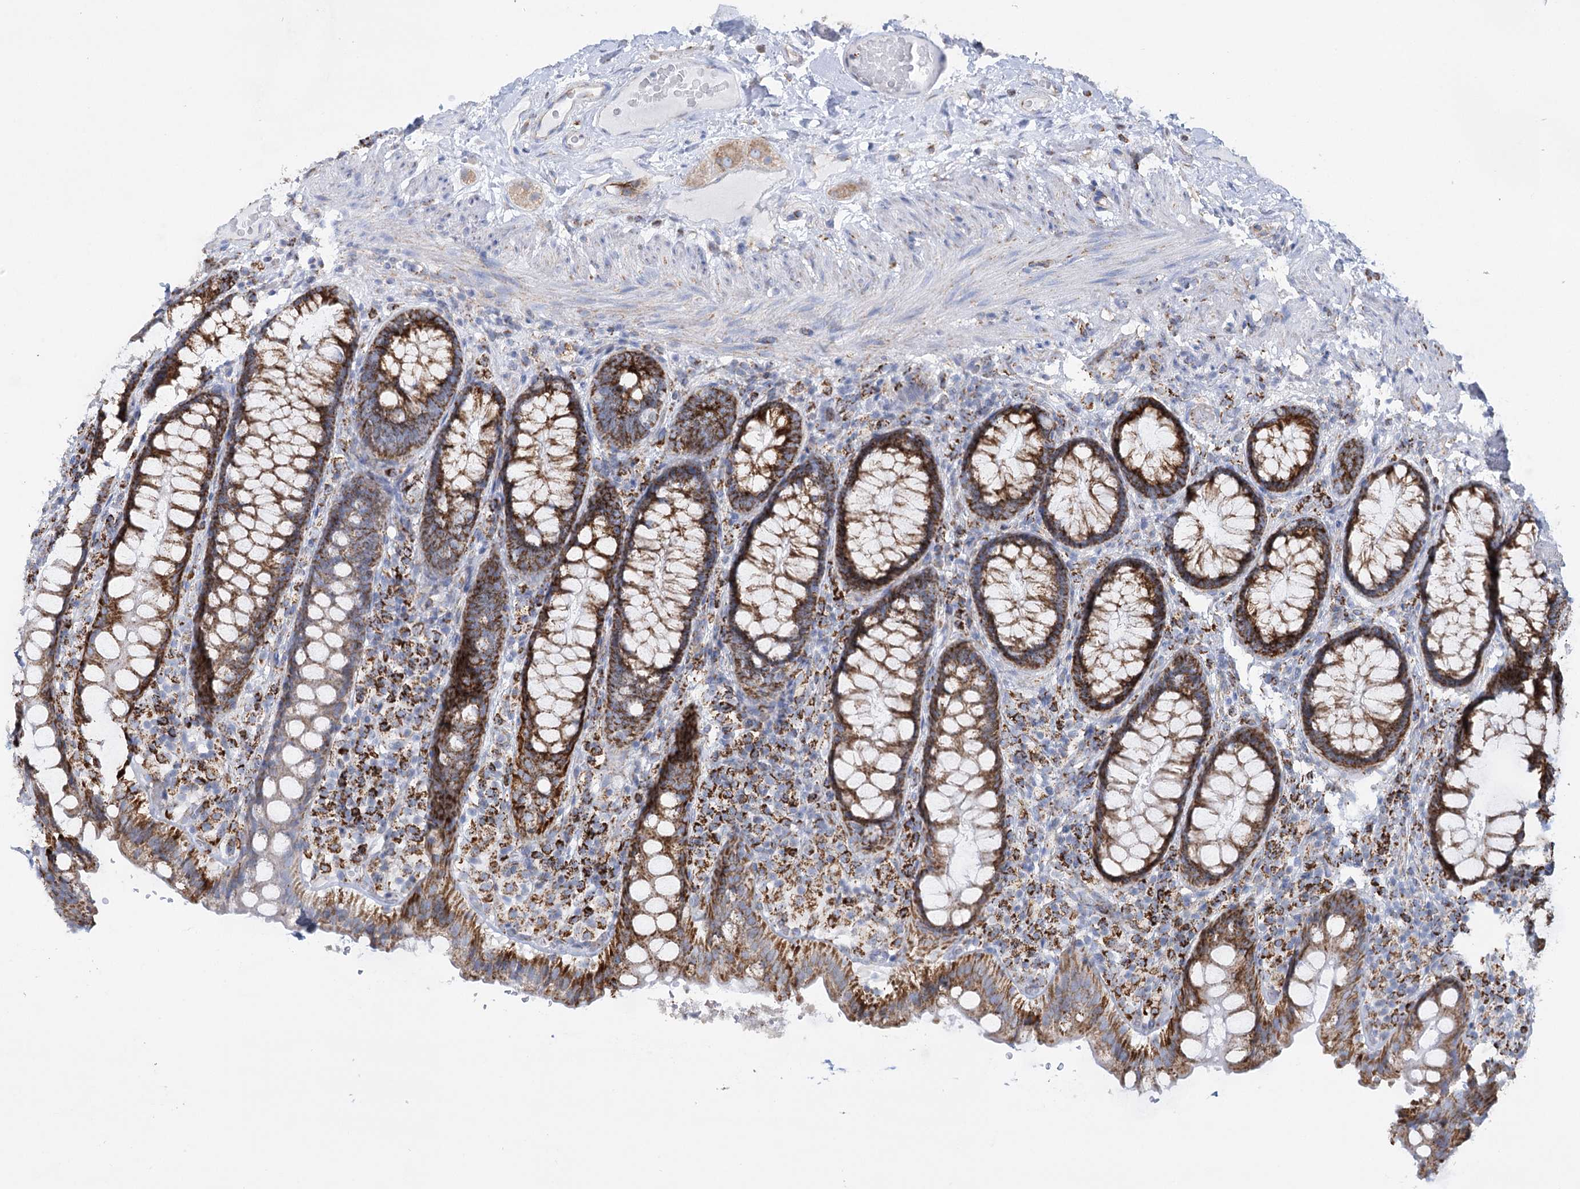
{"staining": {"intensity": "strong", "quantity": ">75%", "location": "cytoplasmic/membranous"}, "tissue": "rectum", "cell_type": "Glandular cells", "image_type": "normal", "snomed": [{"axis": "morphology", "description": "Normal tissue, NOS"}, {"axis": "topography", "description": "Rectum"}], "caption": "IHC (DAB (3,3'-diaminobenzidine)) staining of unremarkable rectum exhibits strong cytoplasmic/membranous protein staining in about >75% of glandular cells.", "gene": "DHTKD1", "patient": {"sex": "male", "age": 83}}